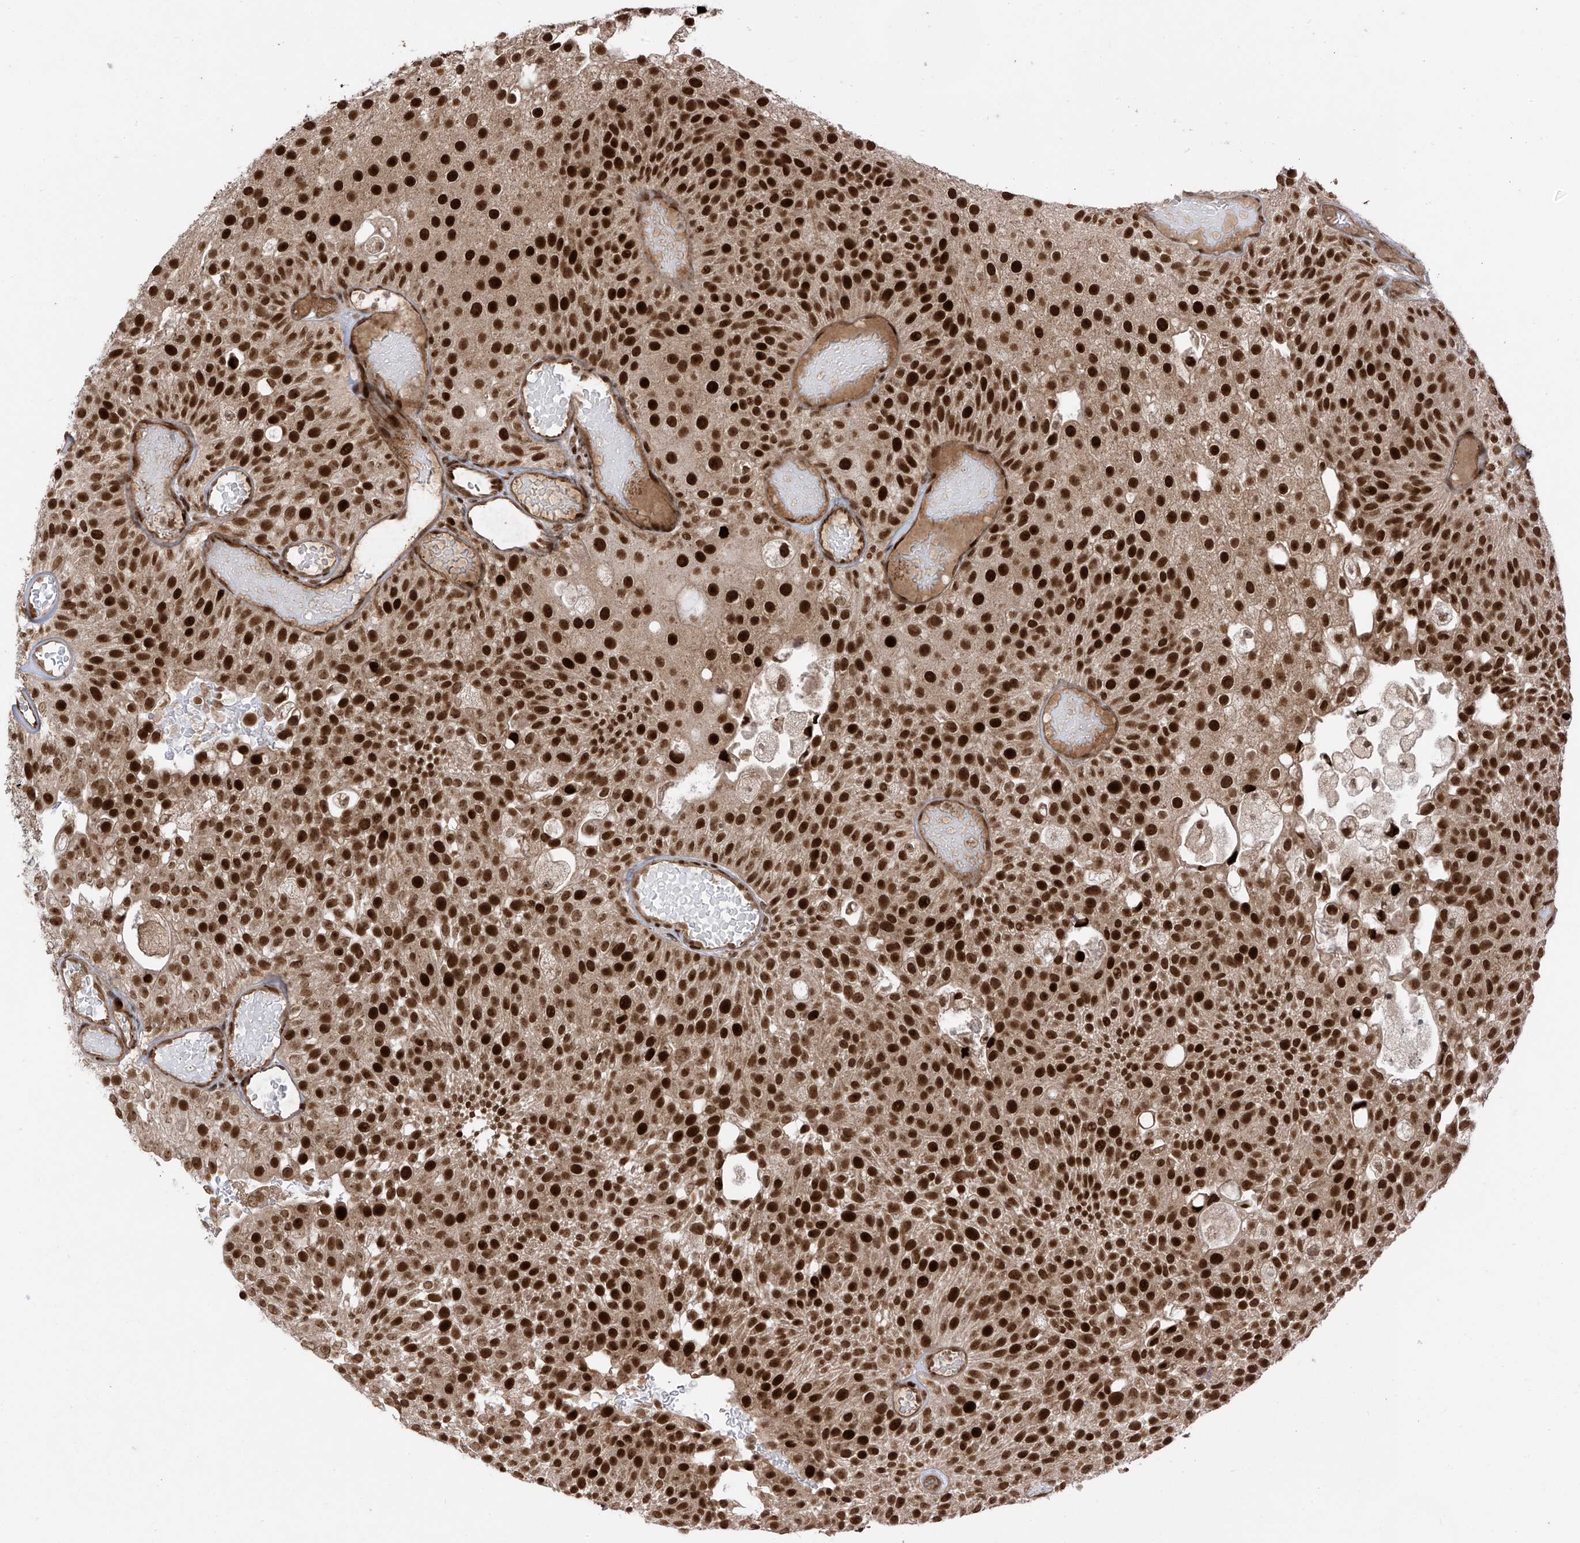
{"staining": {"intensity": "strong", "quantity": ">75%", "location": "nuclear"}, "tissue": "urothelial cancer", "cell_type": "Tumor cells", "image_type": "cancer", "snomed": [{"axis": "morphology", "description": "Urothelial carcinoma, Low grade"}, {"axis": "topography", "description": "Urinary bladder"}], "caption": "Protein staining of urothelial cancer tissue demonstrates strong nuclear positivity in about >75% of tumor cells.", "gene": "ARHGEF3", "patient": {"sex": "male", "age": 78}}